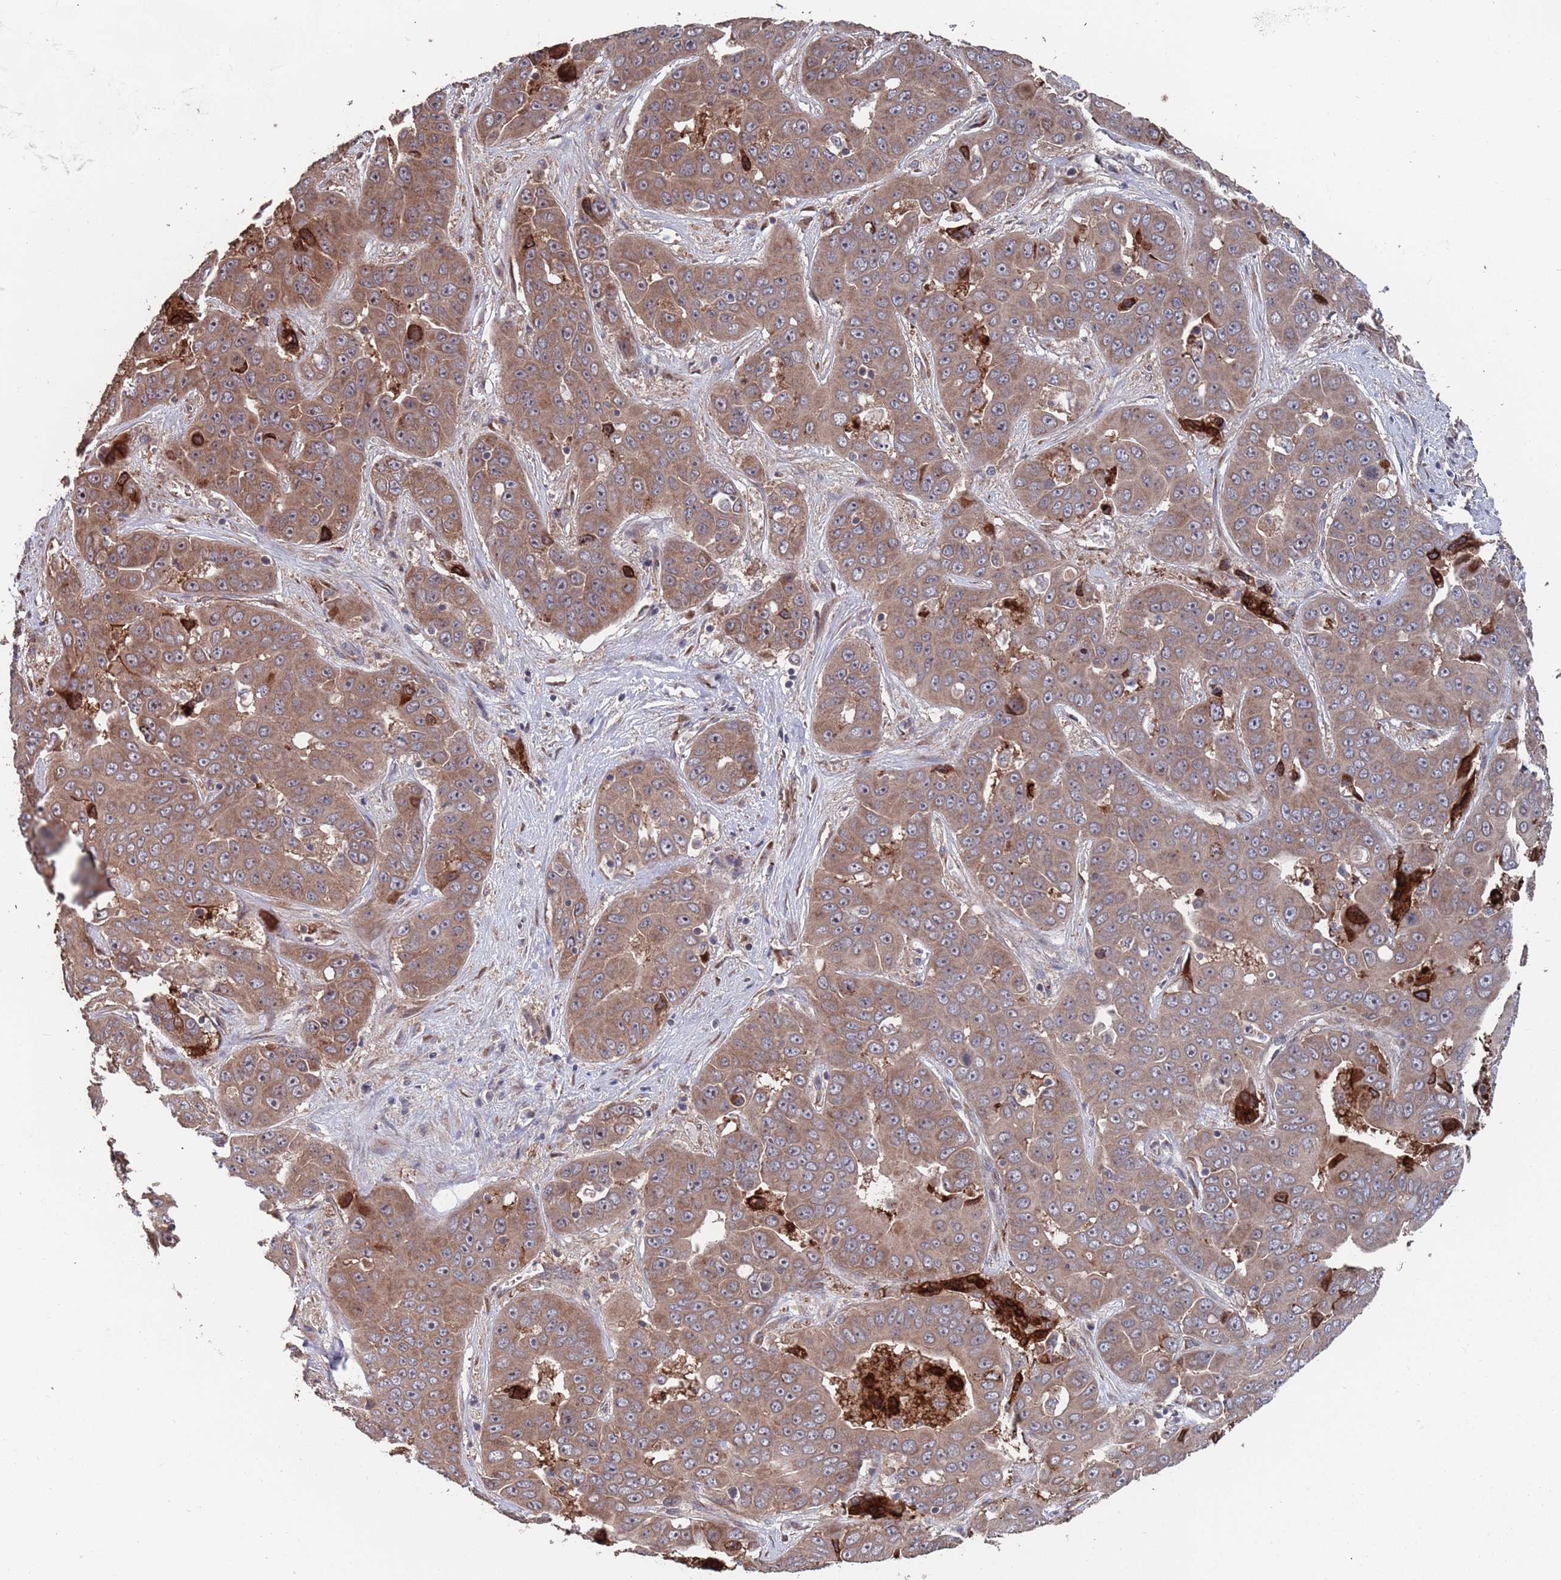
{"staining": {"intensity": "moderate", "quantity": ">75%", "location": "cytoplasmic/membranous"}, "tissue": "liver cancer", "cell_type": "Tumor cells", "image_type": "cancer", "snomed": [{"axis": "morphology", "description": "Cholangiocarcinoma"}, {"axis": "topography", "description": "Liver"}], "caption": "Immunohistochemical staining of human liver cancer reveals medium levels of moderate cytoplasmic/membranous protein staining in about >75% of tumor cells.", "gene": "UNC45A", "patient": {"sex": "female", "age": 52}}